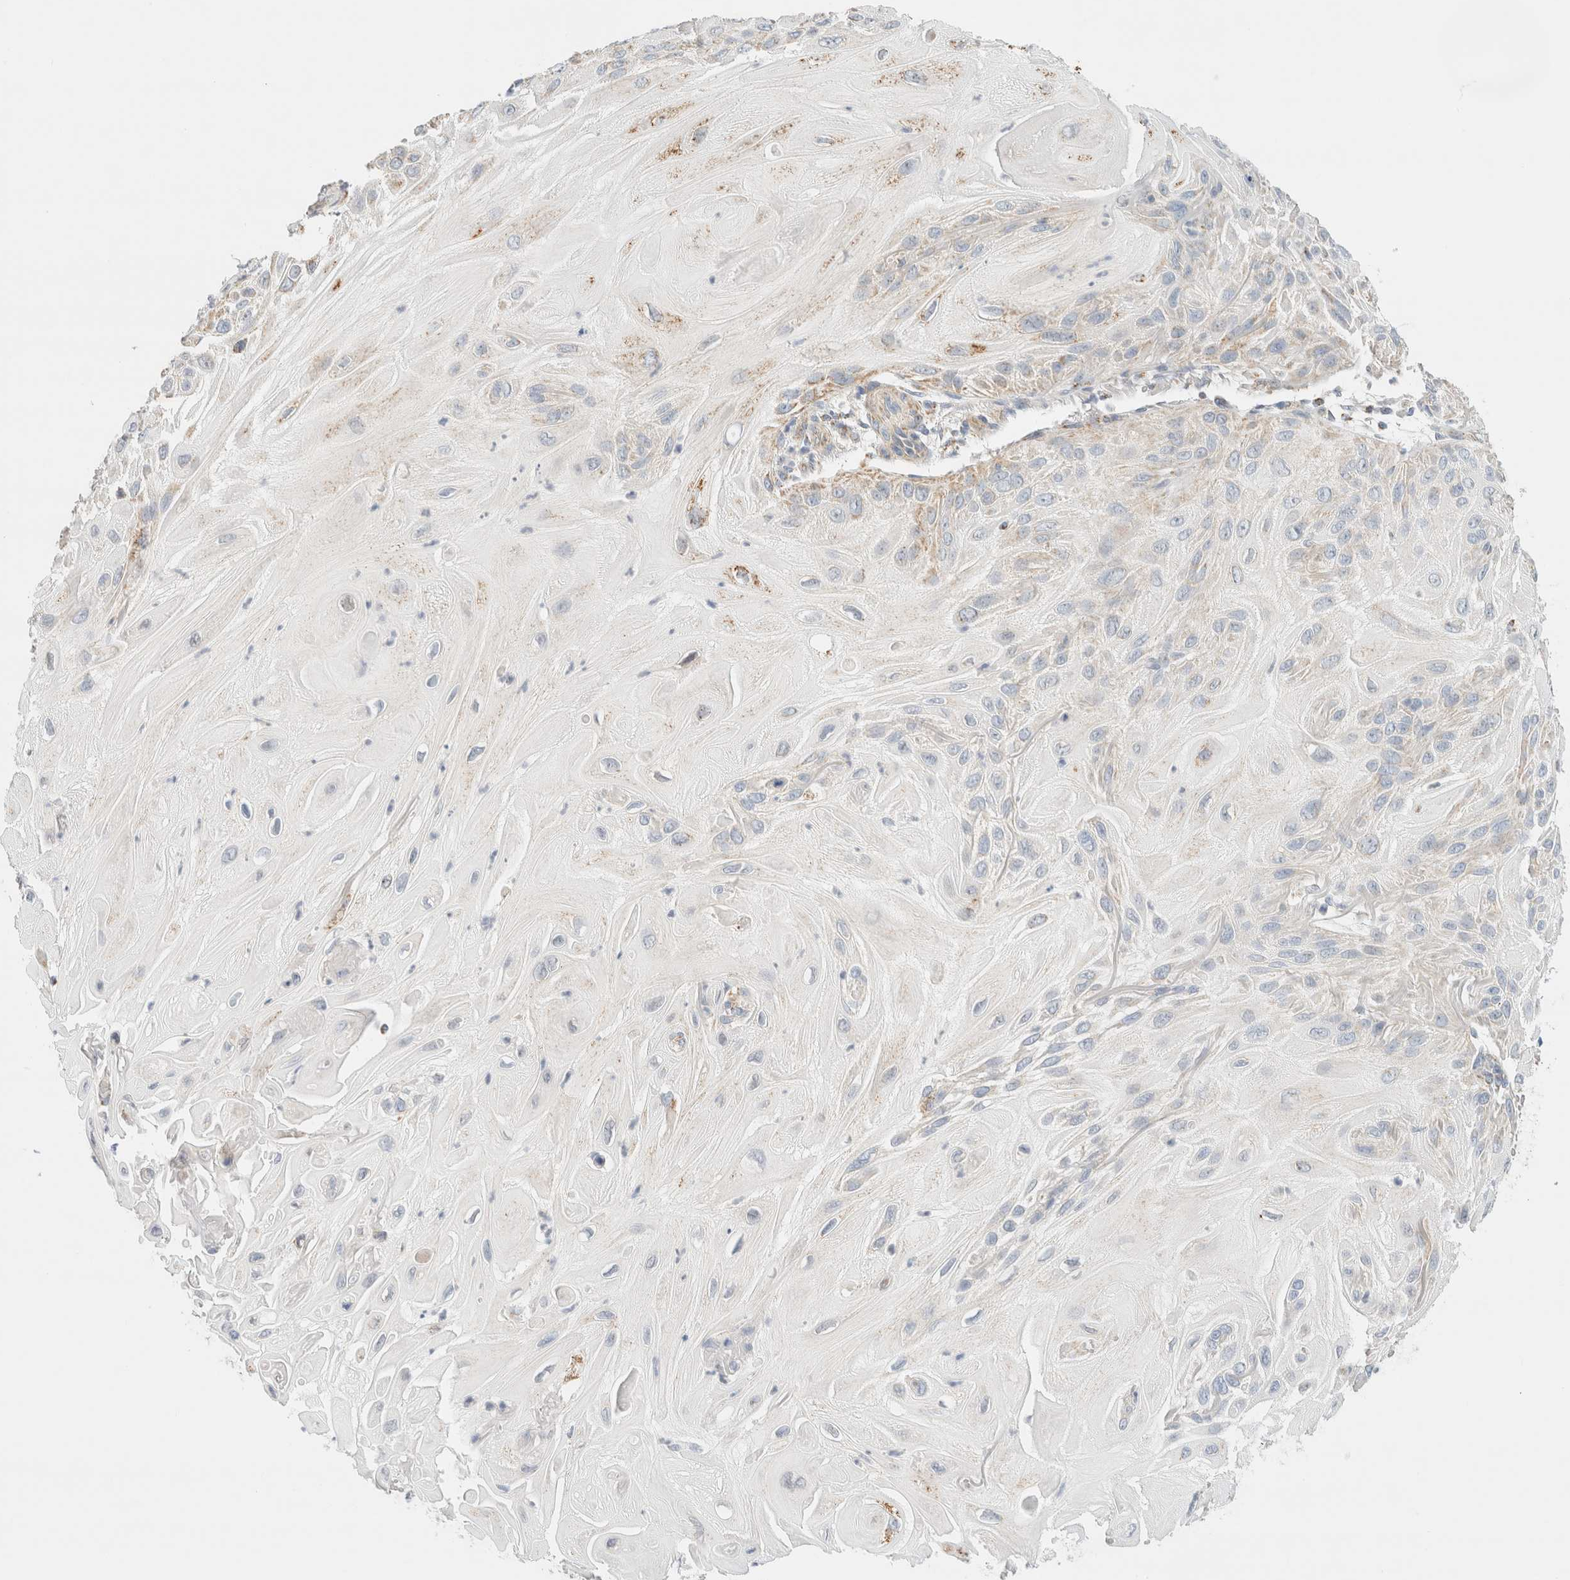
{"staining": {"intensity": "weak", "quantity": "<25%", "location": "cytoplasmic/membranous"}, "tissue": "skin cancer", "cell_type": "Tumor cells", "image_type": "cancer", "snomed": [{"axis": "morphology", "description": "Squamous cell carcinoma, NOS"}, {"axis": "topography", "description": "Skin"}], "caption": "High power microscopy histopathology image of an IHC photomicrograph of squamous cell carcinoma (skin), revealing no significant staining in tumor cells.", "gene": "HDHD3", "patient": {"sex": "female", "age": 77}}